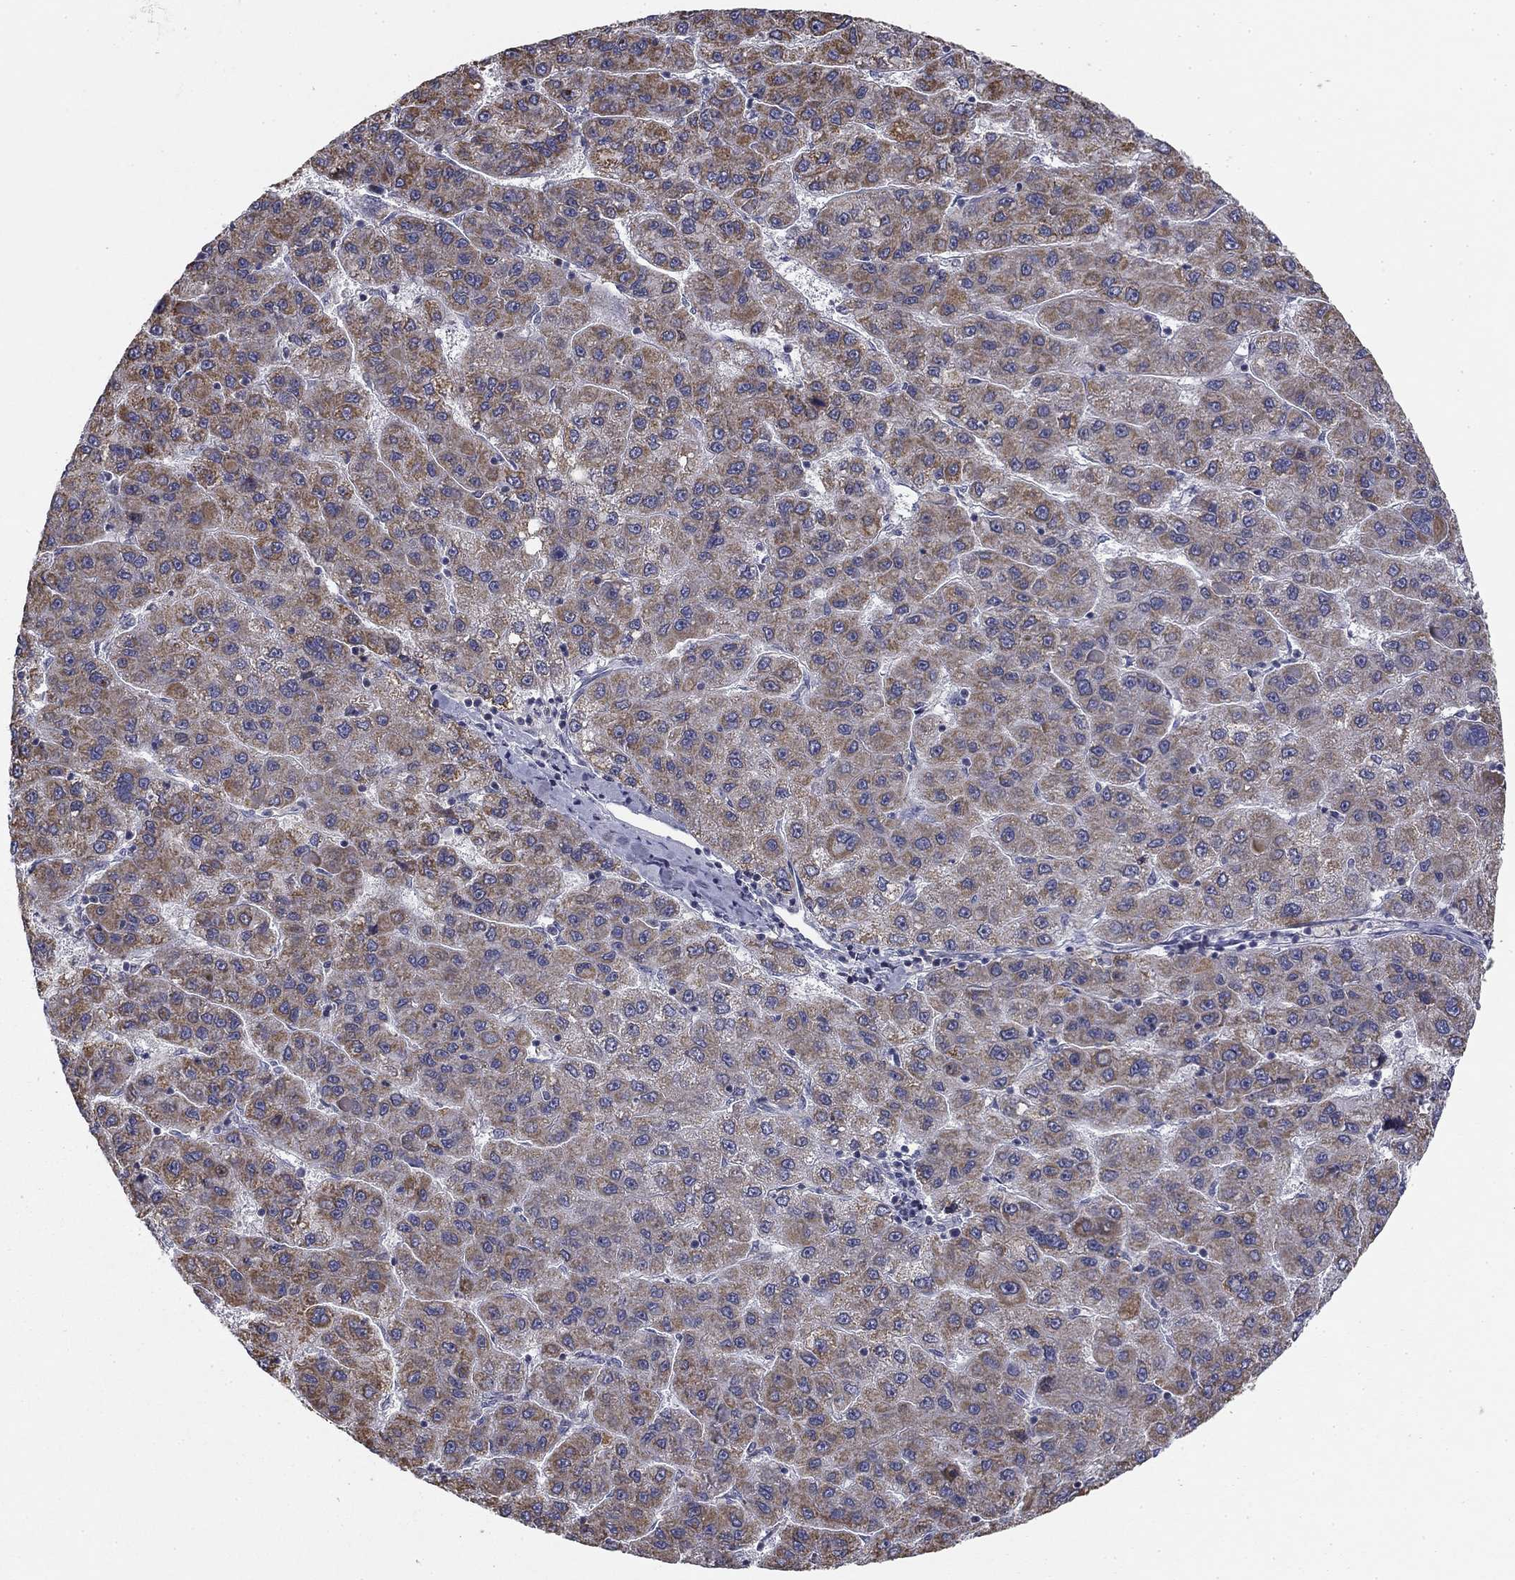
{"staining": {"intensity": "moderate", "quantity": "<25%", "location": "cytoplasmic/membranous"}, "tissue": "liver cancer", "cell_type": "Tumor cells", "image_type": "cancer", "snomed": [{"axis": "morphology", "description": "Carcinoma, Hepatocellular, NOS"}, {"axis": "topography", "description": "Liver"}], "caption": "Tumor cells demonstrate low levels of moderate cytoplasmic/membranous positivity in about <25% of cells in human liver cancer (hepatocellular carcinoma).", "gene": "SLC2A9", "patient": {"sex": "female", "age": 82}}